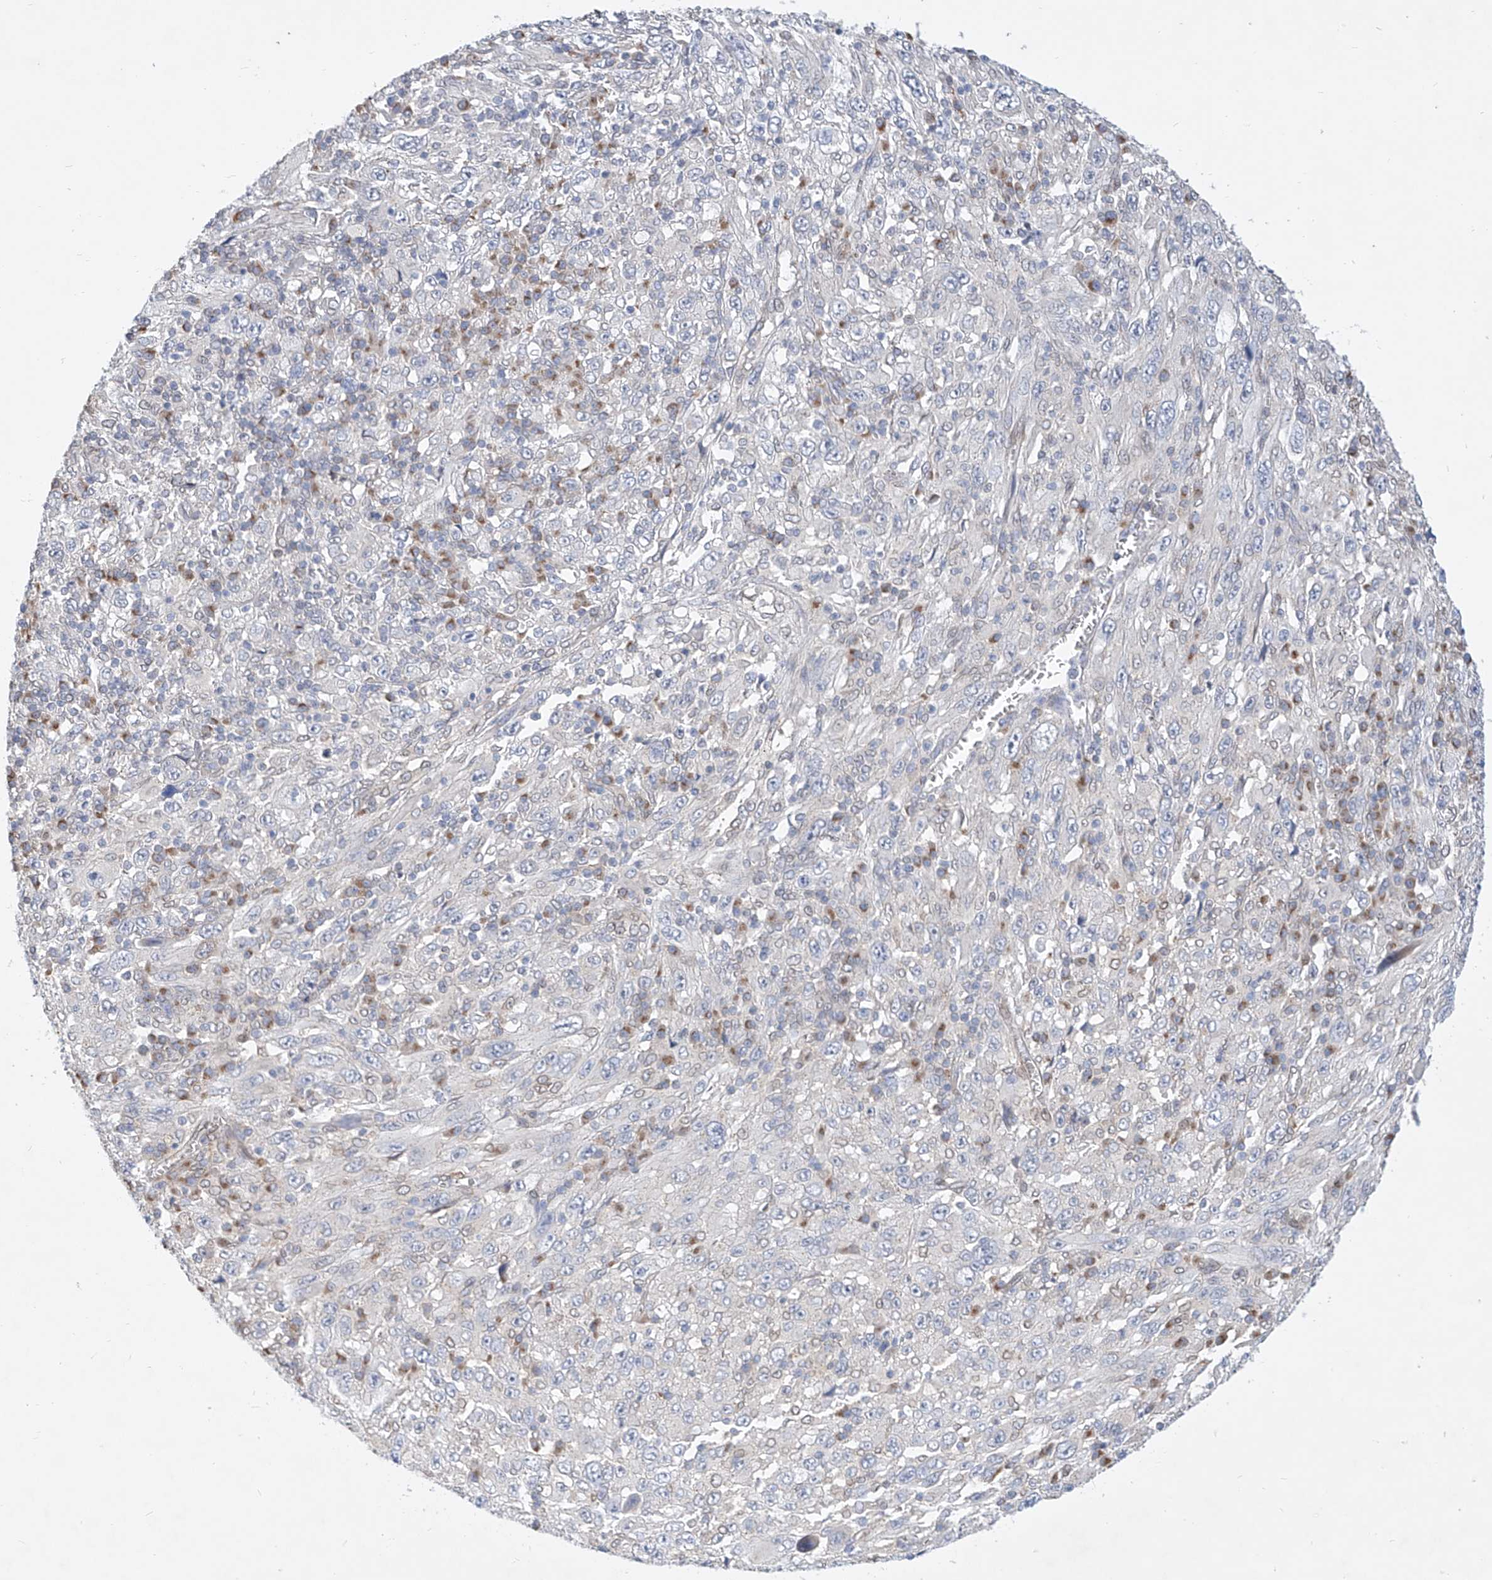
{"staining": {"intensity": "negative", "quantity": "none", "location": "none"}, "tissue": "melanoma", "cell_type": "Tumor cells", "image_type": "cancer", "snomed": [{"axis": "morphology", "description": "Malignant melanoma, Metastatic site"}, {"axis": "topography", "description": "Skin"}], "caption": "An immunohistochemistry histopathology image of melanoma is shown. There is no staining in tumor cells of melanoma.", "gene": "MX2", "patient": {"sex": "female", "age": 56}}